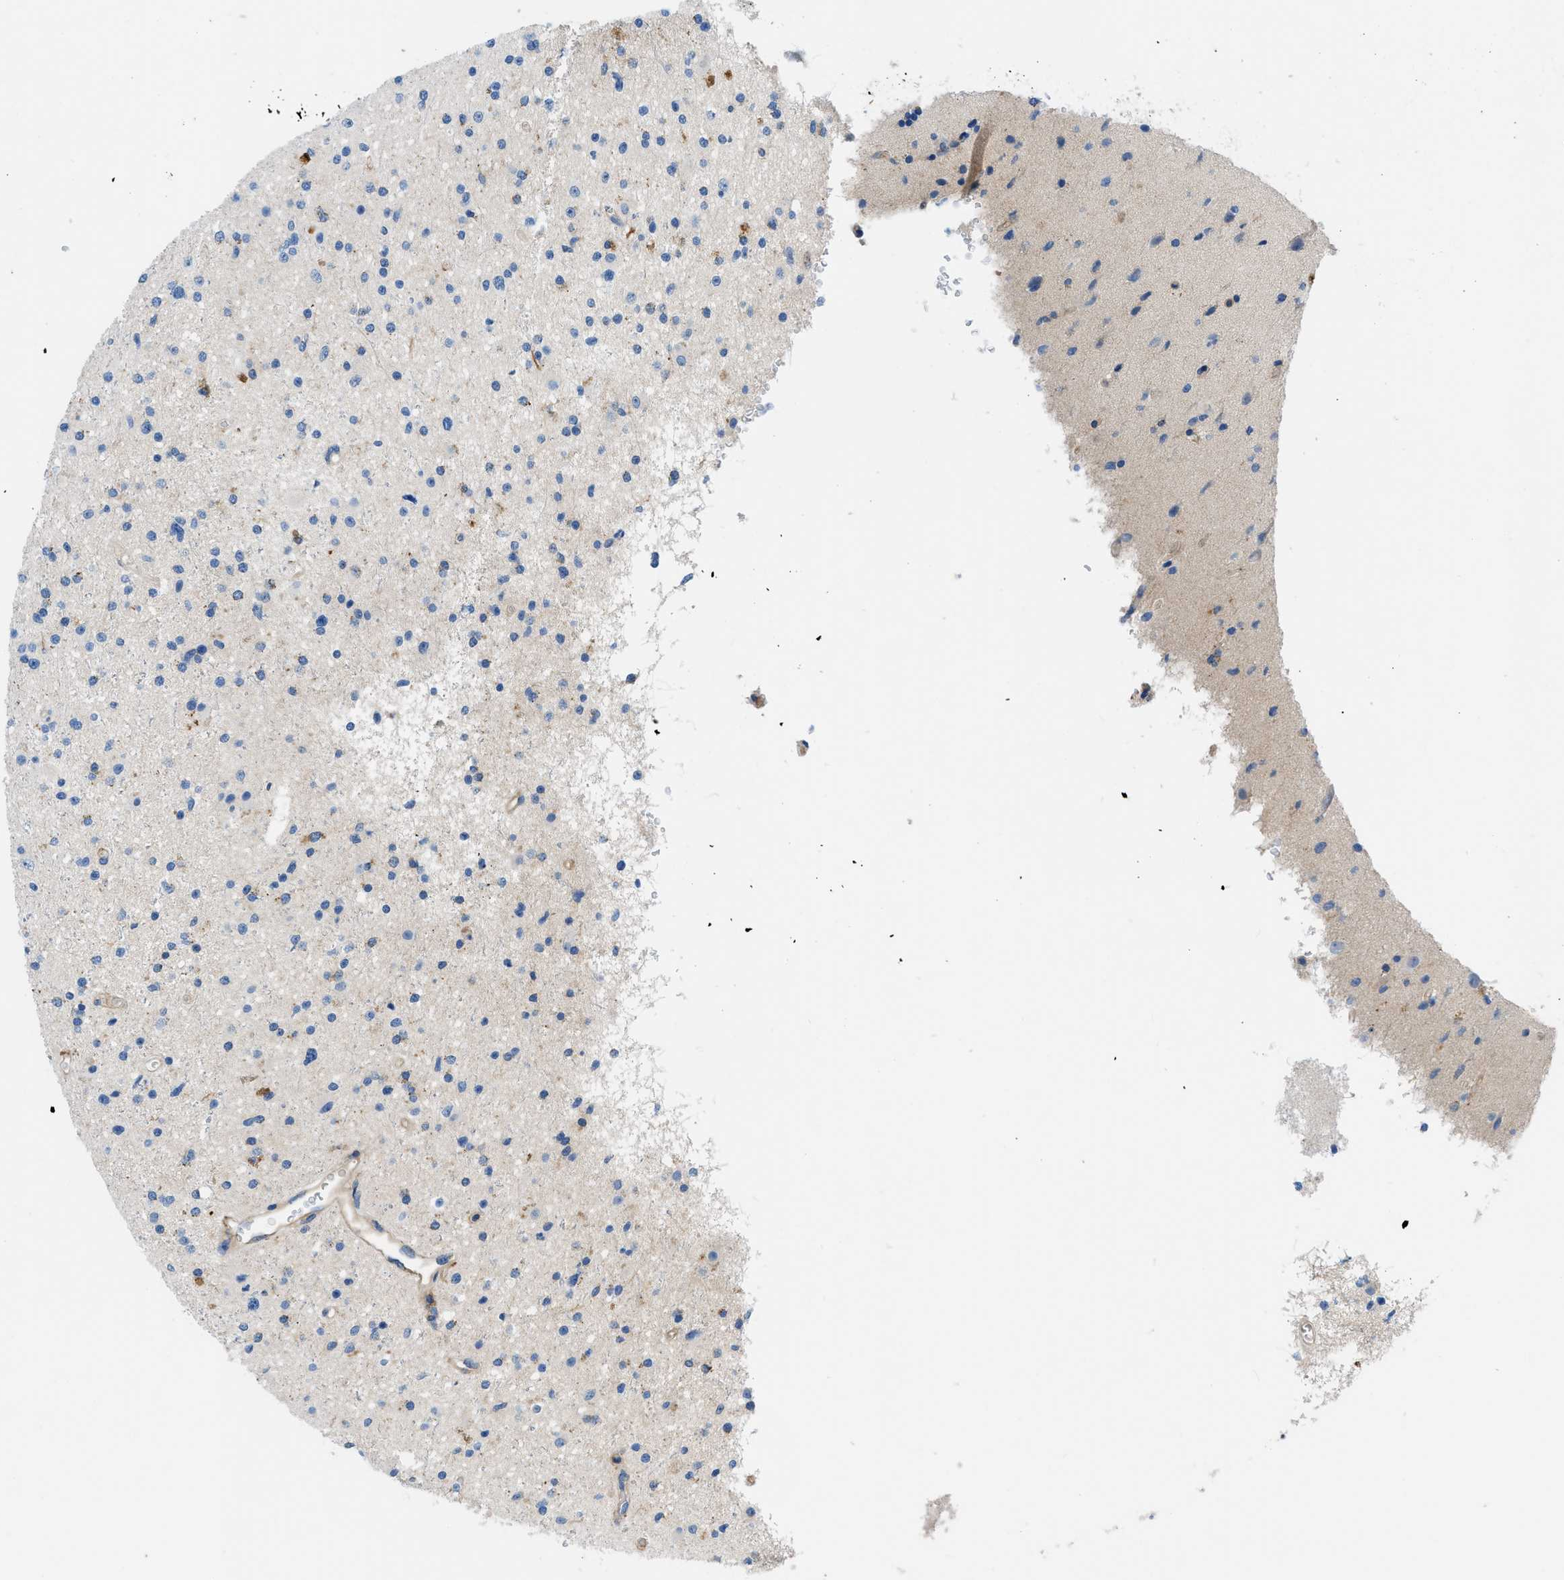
{"staining": {"intensity": "negative", "quantity": "none", "location": "none"}, "tissue": "glioma", "cell_type": "Tumor cells", "image_type": "cancer", "snomed": [{"axis": "morphology", "description": "Glioma, malignant, High grade"}, {"axis": "topography", "description": "Brain"}], "caption": "This is a micrograph of immunohistochemistry (IHC) staining of glioma, which shows no expression in tumor cells.", "gene": "ORAI1", "patient": {"sex": "male", "age": 33}}